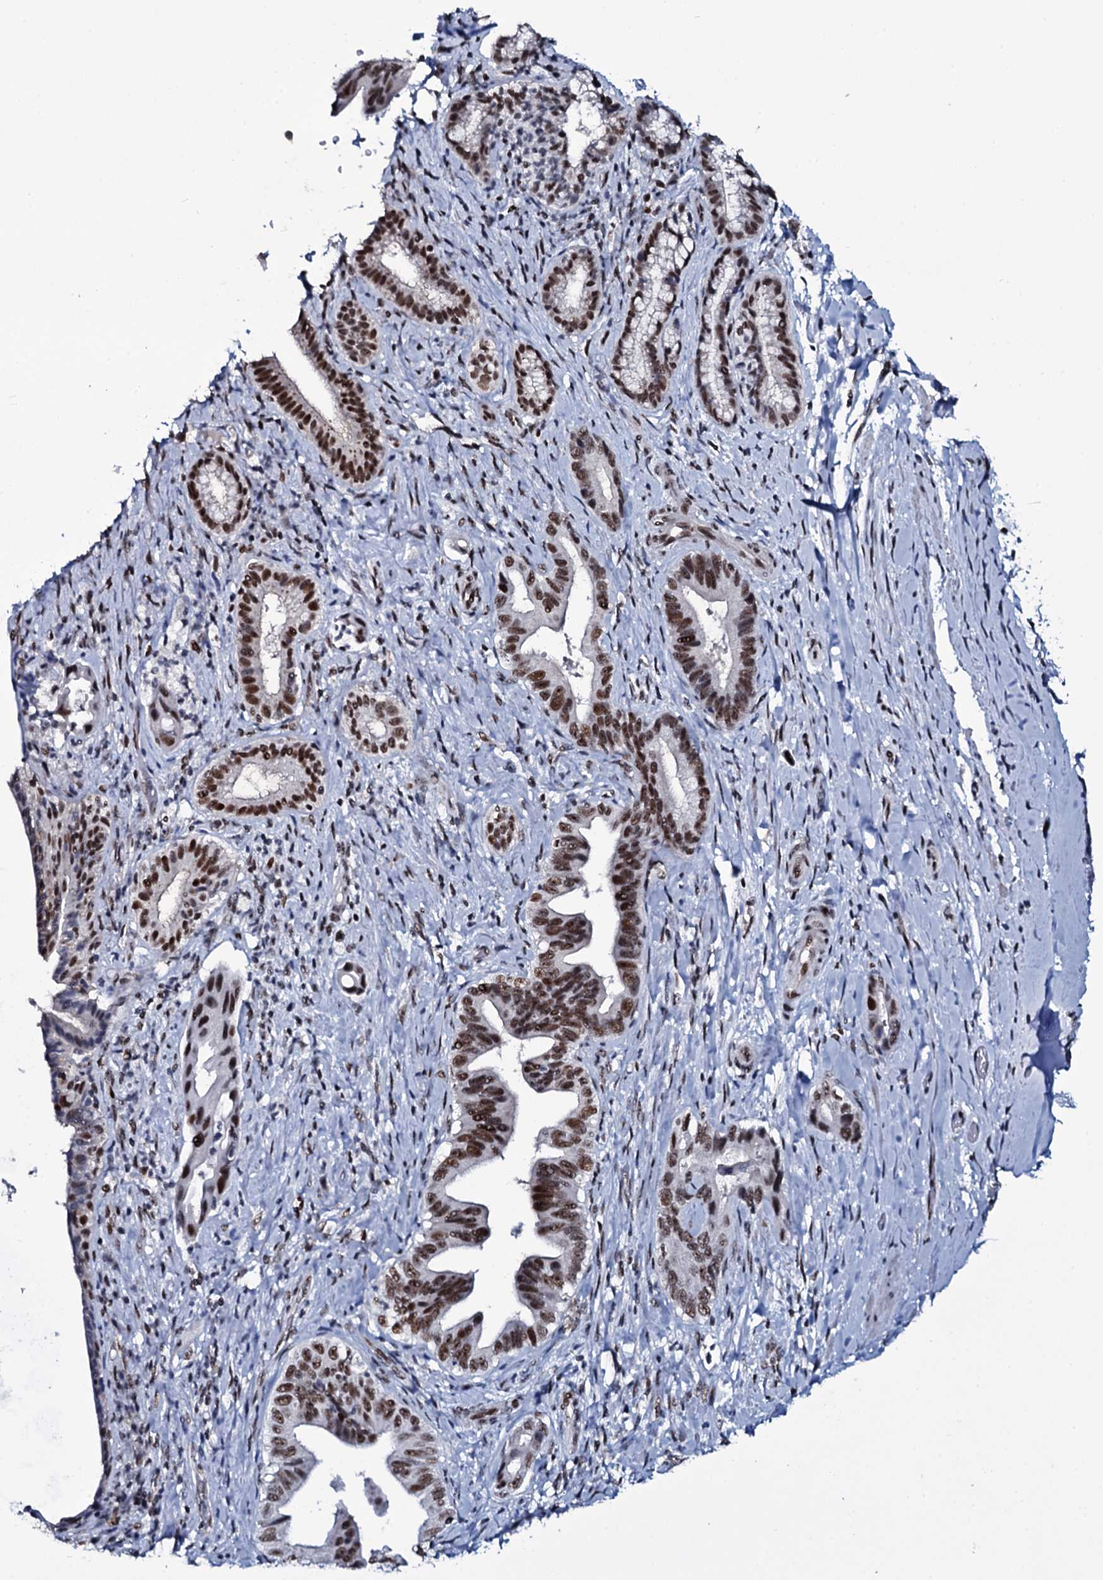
{"staining": {"intensity": "moderate", "quantity": ">75%", "location": "nuclear"}, "tissue": "pancreatic cancer", "cell_type": "Tumor cells", "image_type": "cancer", "snomed": [{"axis": "morphology", "description": "Adenocarcinoma, NOS"}, {"axis": "topography", "description": "Pancreas"}], "caption": "High-magnification brightfield microscopy of pancreatic cancer (adenocarcinoma) stained with DAB (brown) and counterstained with hematoxylin (blue). tumor cells exhibit moderate nuclear staining is seen in approximately>75% of cells.", "gene": "ZMIZ2", "patient": {"sex": "female", "age": 55}}